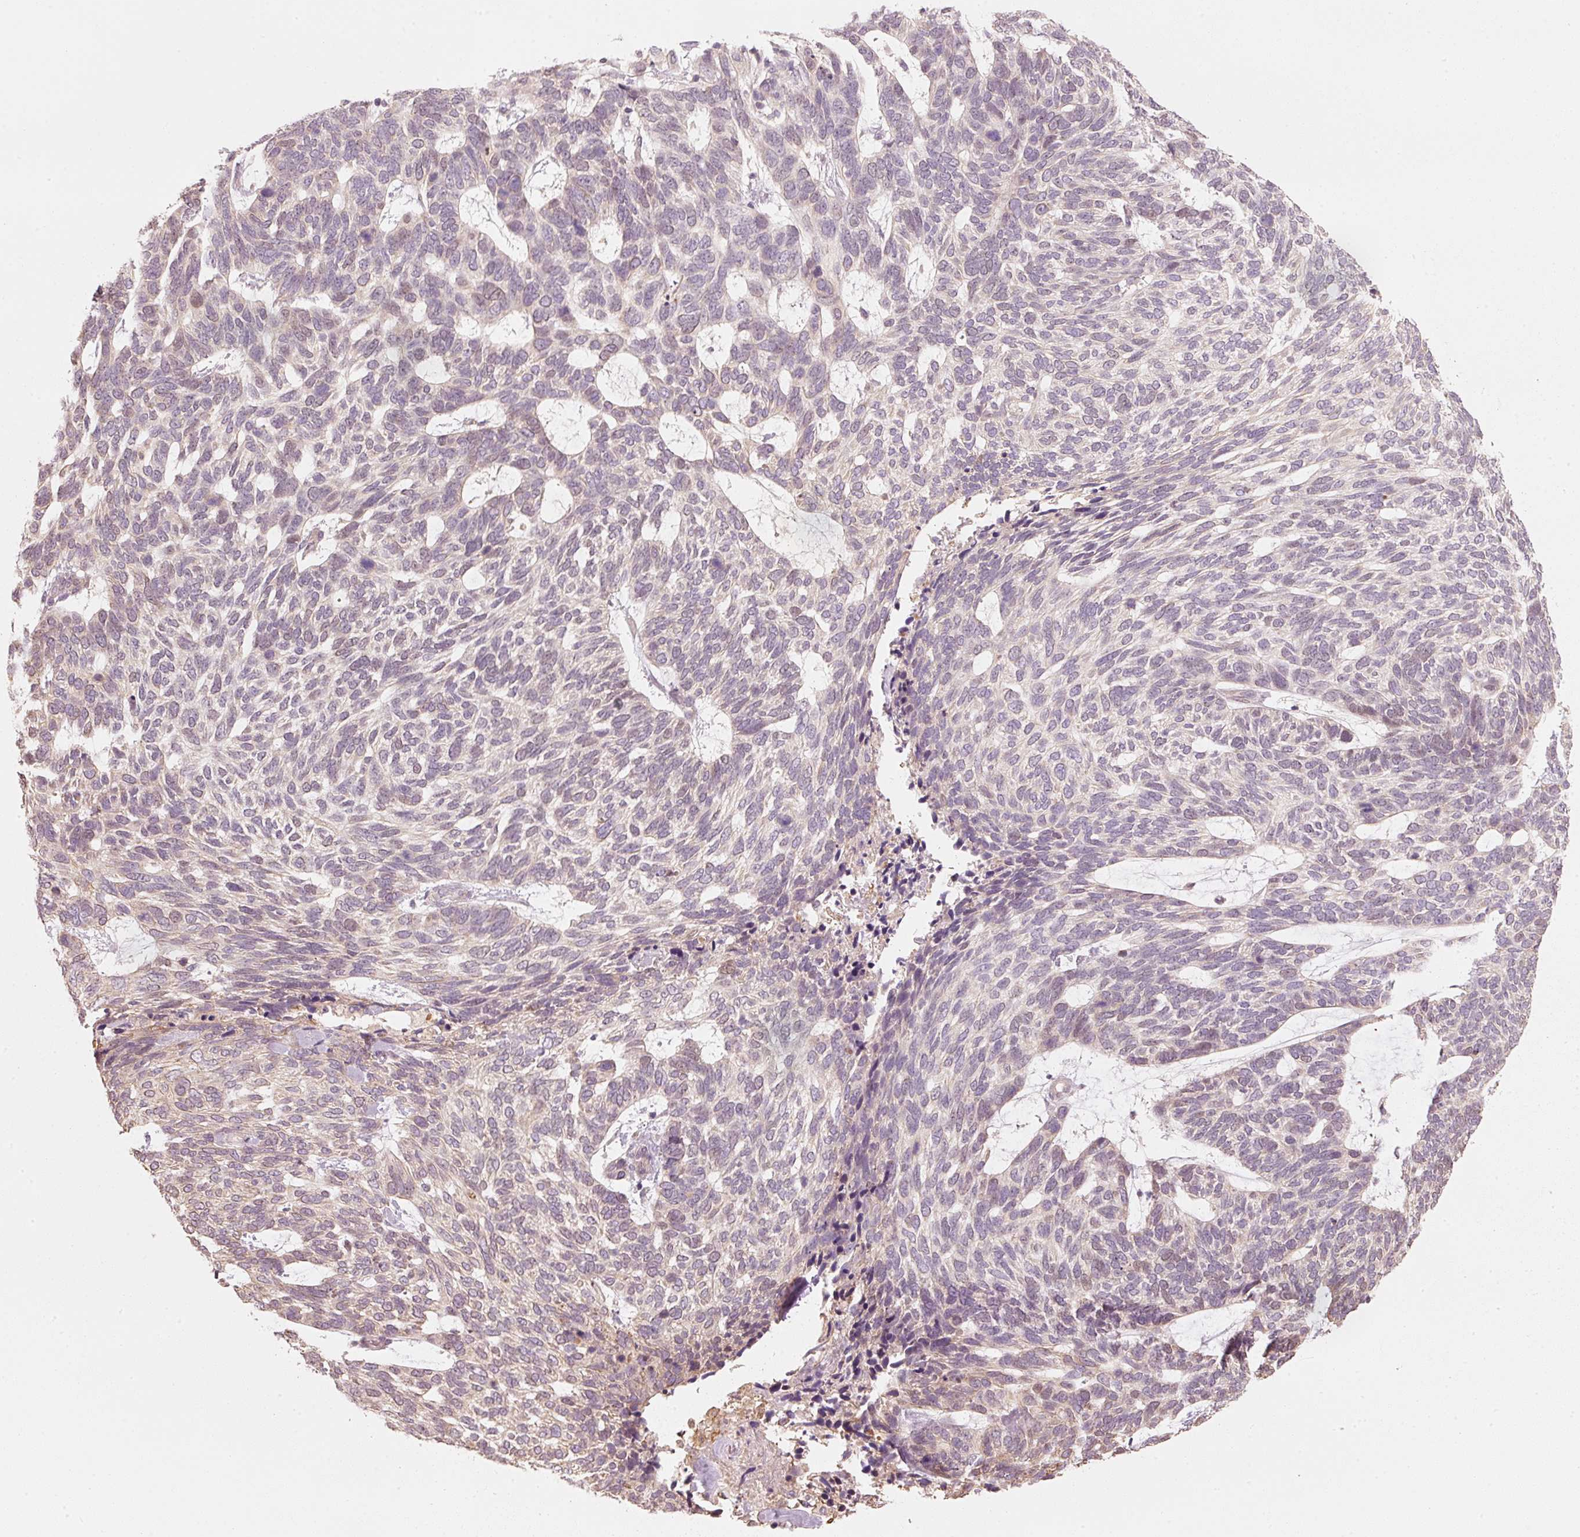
{"staining": {"intensity": "negative", "quantity": "none", "location": "none"}, "tissue": "skin cancer", "cell_type": "Tumor cells", "image_type": "cancer", "snomed": [{"axis": "morphology", "description": "Basal cell carcinoma"}, {"axis": "topography", "description": "Skin"}], "caption": "This image is of skin cancer (basal cell carcinoma) stained with IHC to label a protein in brown with the nuclei are counter-stained blue. There is no expression in tumor cells.", "gene": "TREX2", "patient": {"sex": "female", "age": 65}}